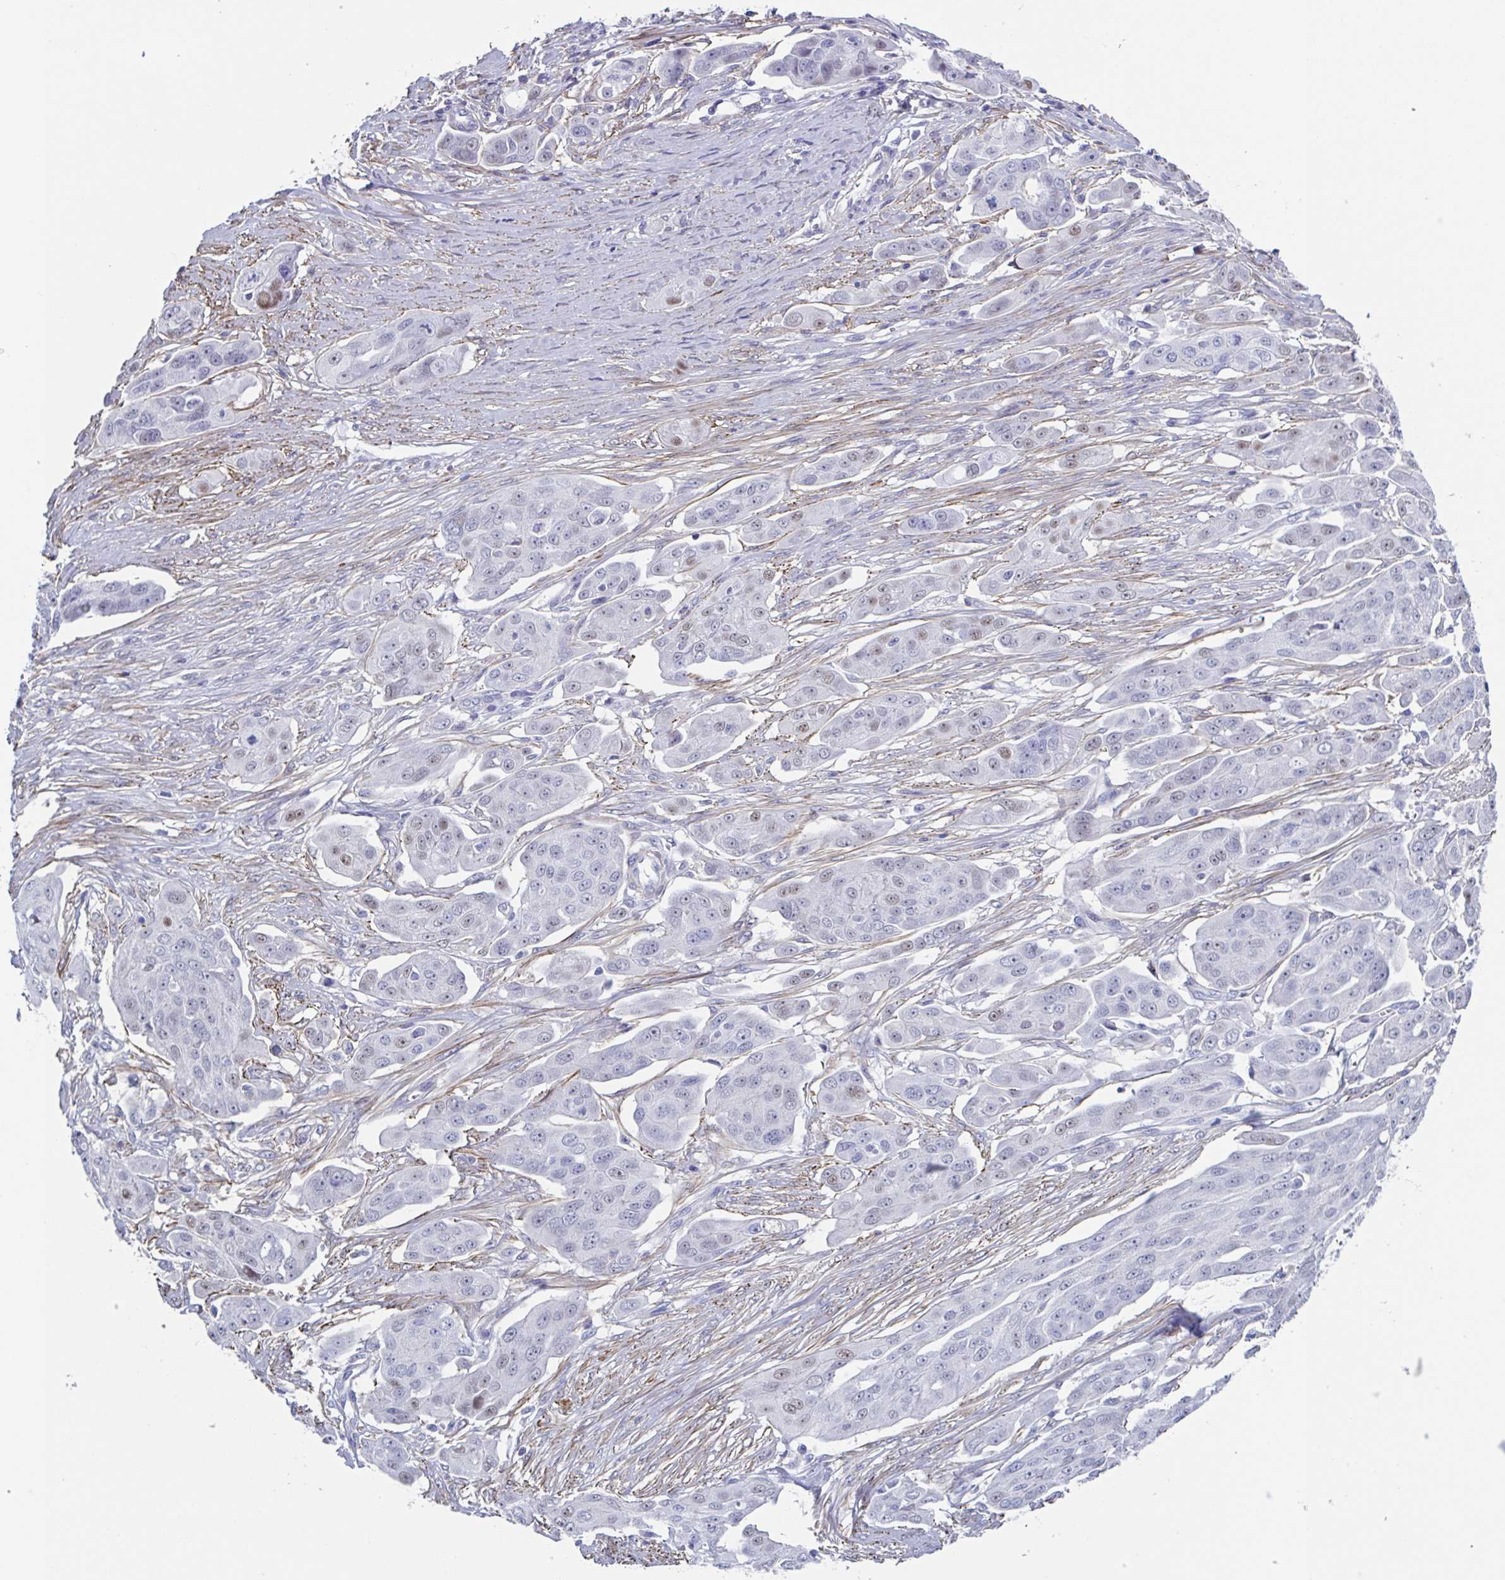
{"staining": {"intensity": "negative", "quantity": "none", "location": "none"}, "tissue": "ovarian cancer", "cell_type": "Tumor cells", "image_type": "cancer", "snomed": [{"axis": "morphology", "description": "Carcinoma, endometroid"}, {"axis": "topography", "description": "Ovary"}], "caption": "High magnification brightfield microscopy of ovarian cancer (endometroid carcinoma) stained with DAB (3,3'-diaminobenzidine) (brown) and counterstained with hematoxylin (blue): tumor cells show no significant positivity.", "gene": "PBOV1", "patient": {"sex": "female", "age": 70}}